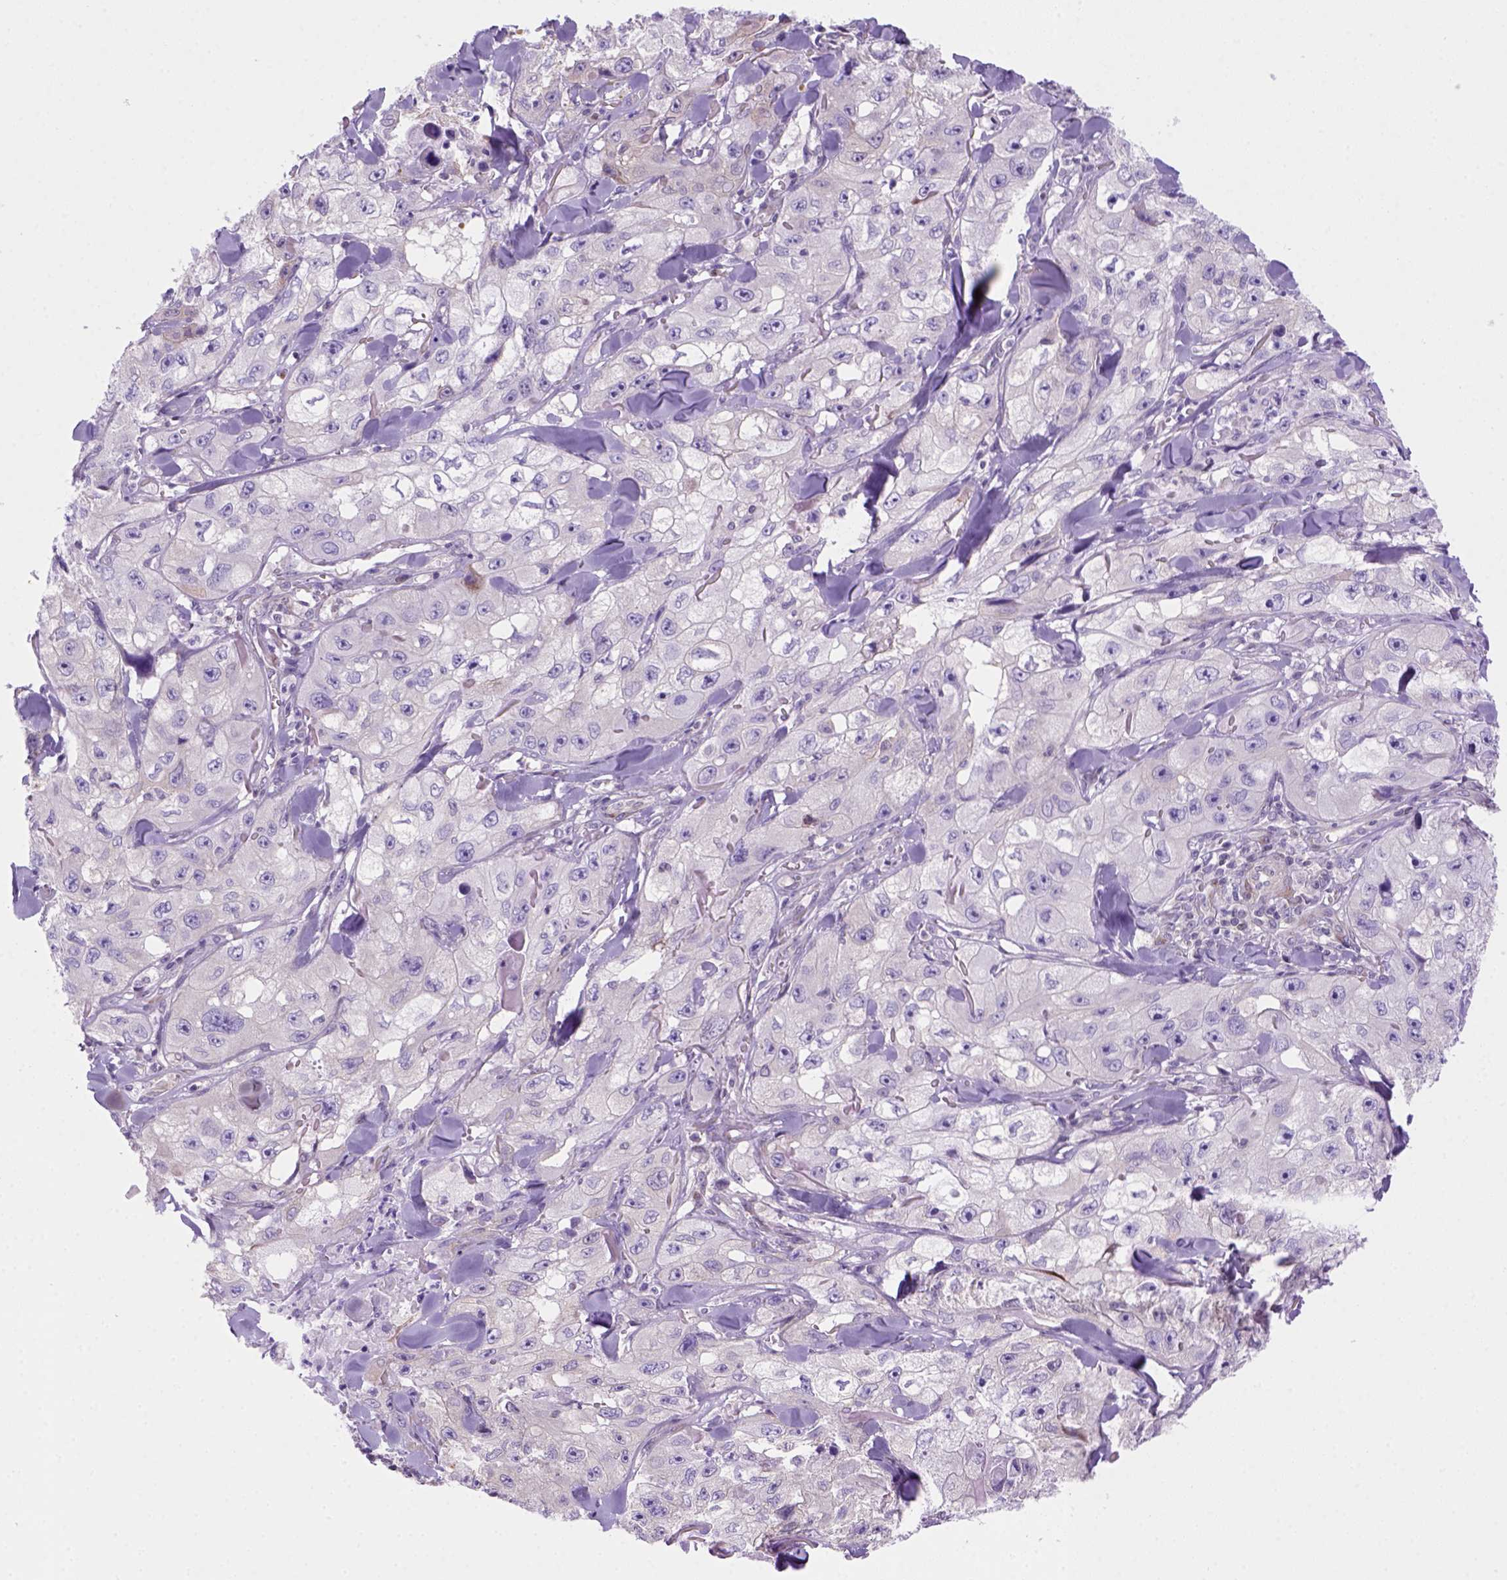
{"staining": {"intensity": "negative", "quantity": "none", "location": "none"}, "tissue": "skin cancer", "cell_type": "Tumor cells", "image_type": "cancer", "snomed": [{"axis": "morphology", "description": "Squamous cell carcinoma, NOS"}, {"axis": "topography", "description": "Skin"}, {"axis": "topography", "description": "Subcutis"}], "caption": "Immunohistochemical staining of human skin cancer demonstrates no significant staining in tumor cells.", "gene": "MGMT", "patient": {"sex": "male", "age": 73}}